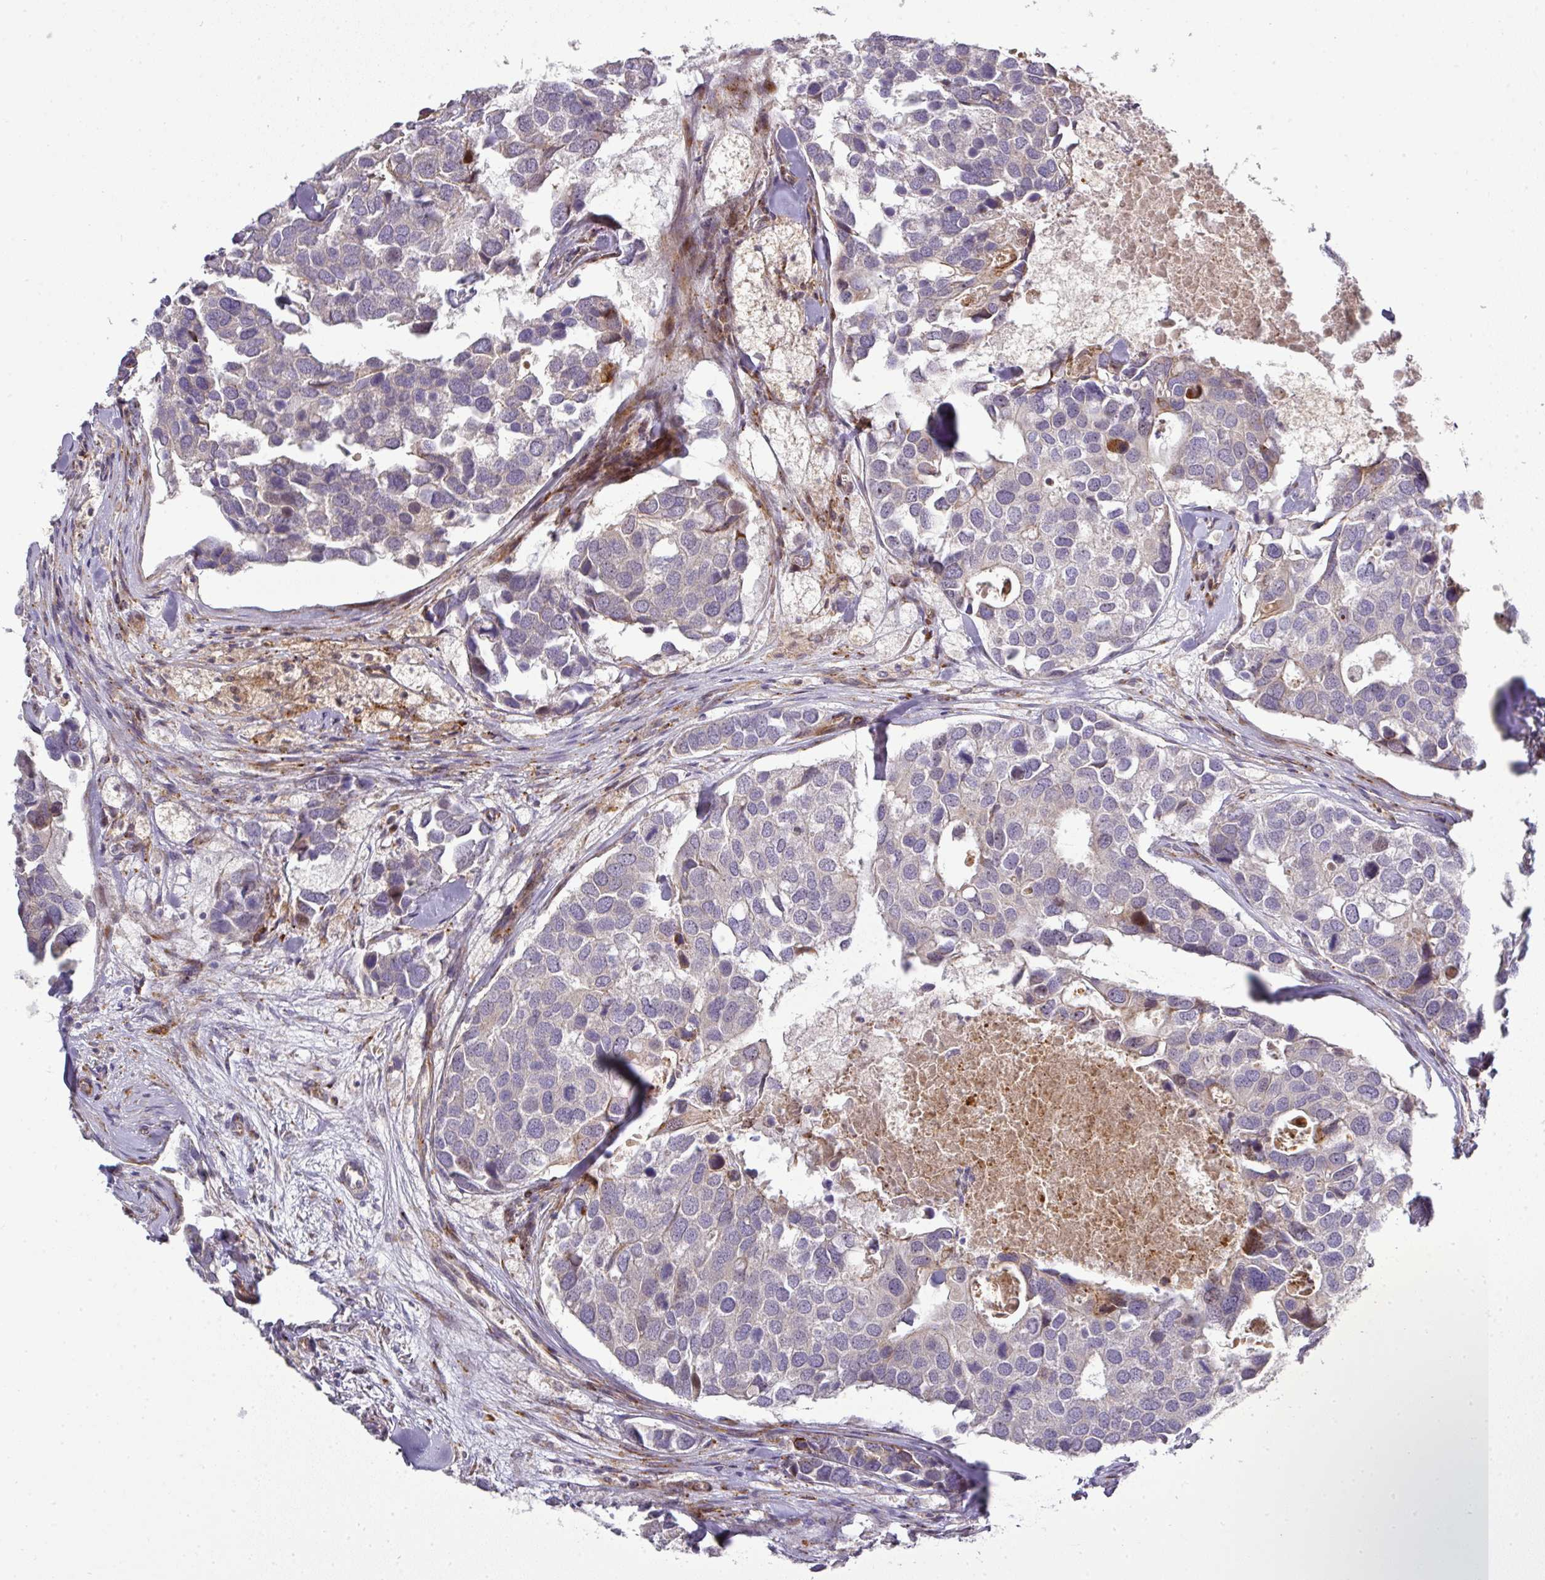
{"staining": {"intensity": "negative", "quantity": "none", "location": "none"}, "tissue": "breast cancer", "cell_type": "Tumor cells", "image_type": "cancer", "snomed": [{"axis": "morphology", "description": "Duct carcinoma"}, {"axis": "topography", "description": "Breast"}], "caption": "IHC of human breast infiltrating ductal carcinoma reveals no staining in tumor cells.", "gene": "ATP6V1F", "patient": {"sex": "female", "age": 83}}